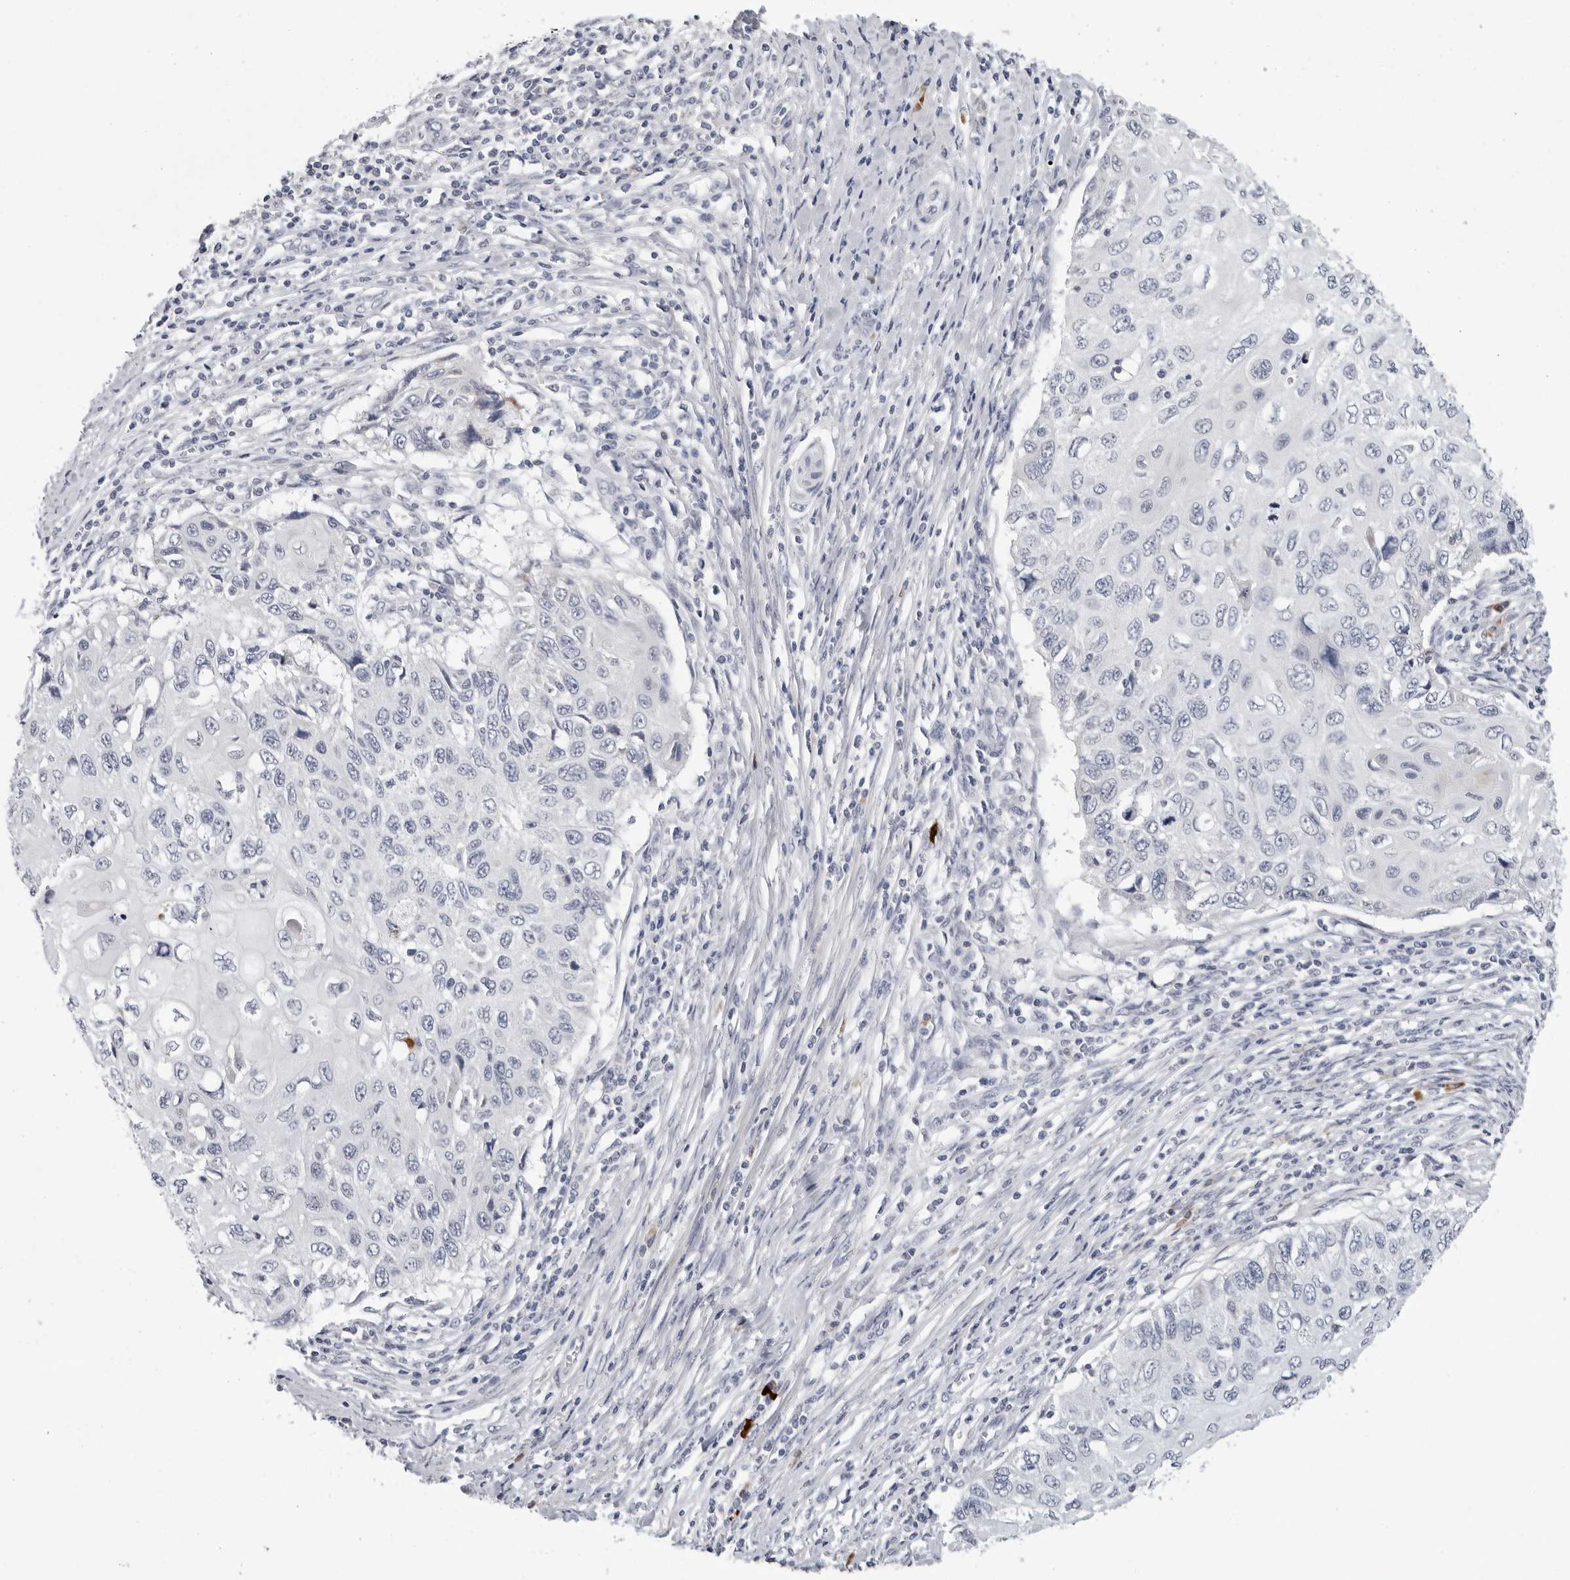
{"staining": {"intensity": "negative", "quantity": "none", "location": "none"}, "tissue": "cervical cancer", "cell_type": "Tumor cells", "image_type": "cancer", "snomed": [{"axis": "morphology", "description": "Squamous cell carcinoma, NOS"}, {"axis": "topography", "description": "Cervix"}], "caption": "Squamous cell carcinoma (cervical) was stained to show a protein in brown. There is no significant staining in tumor cells. (IHC, brightfield microscopy, high magnification).", "gene": "ZNF502", "patient": {"sex": "female", "age": 70}}